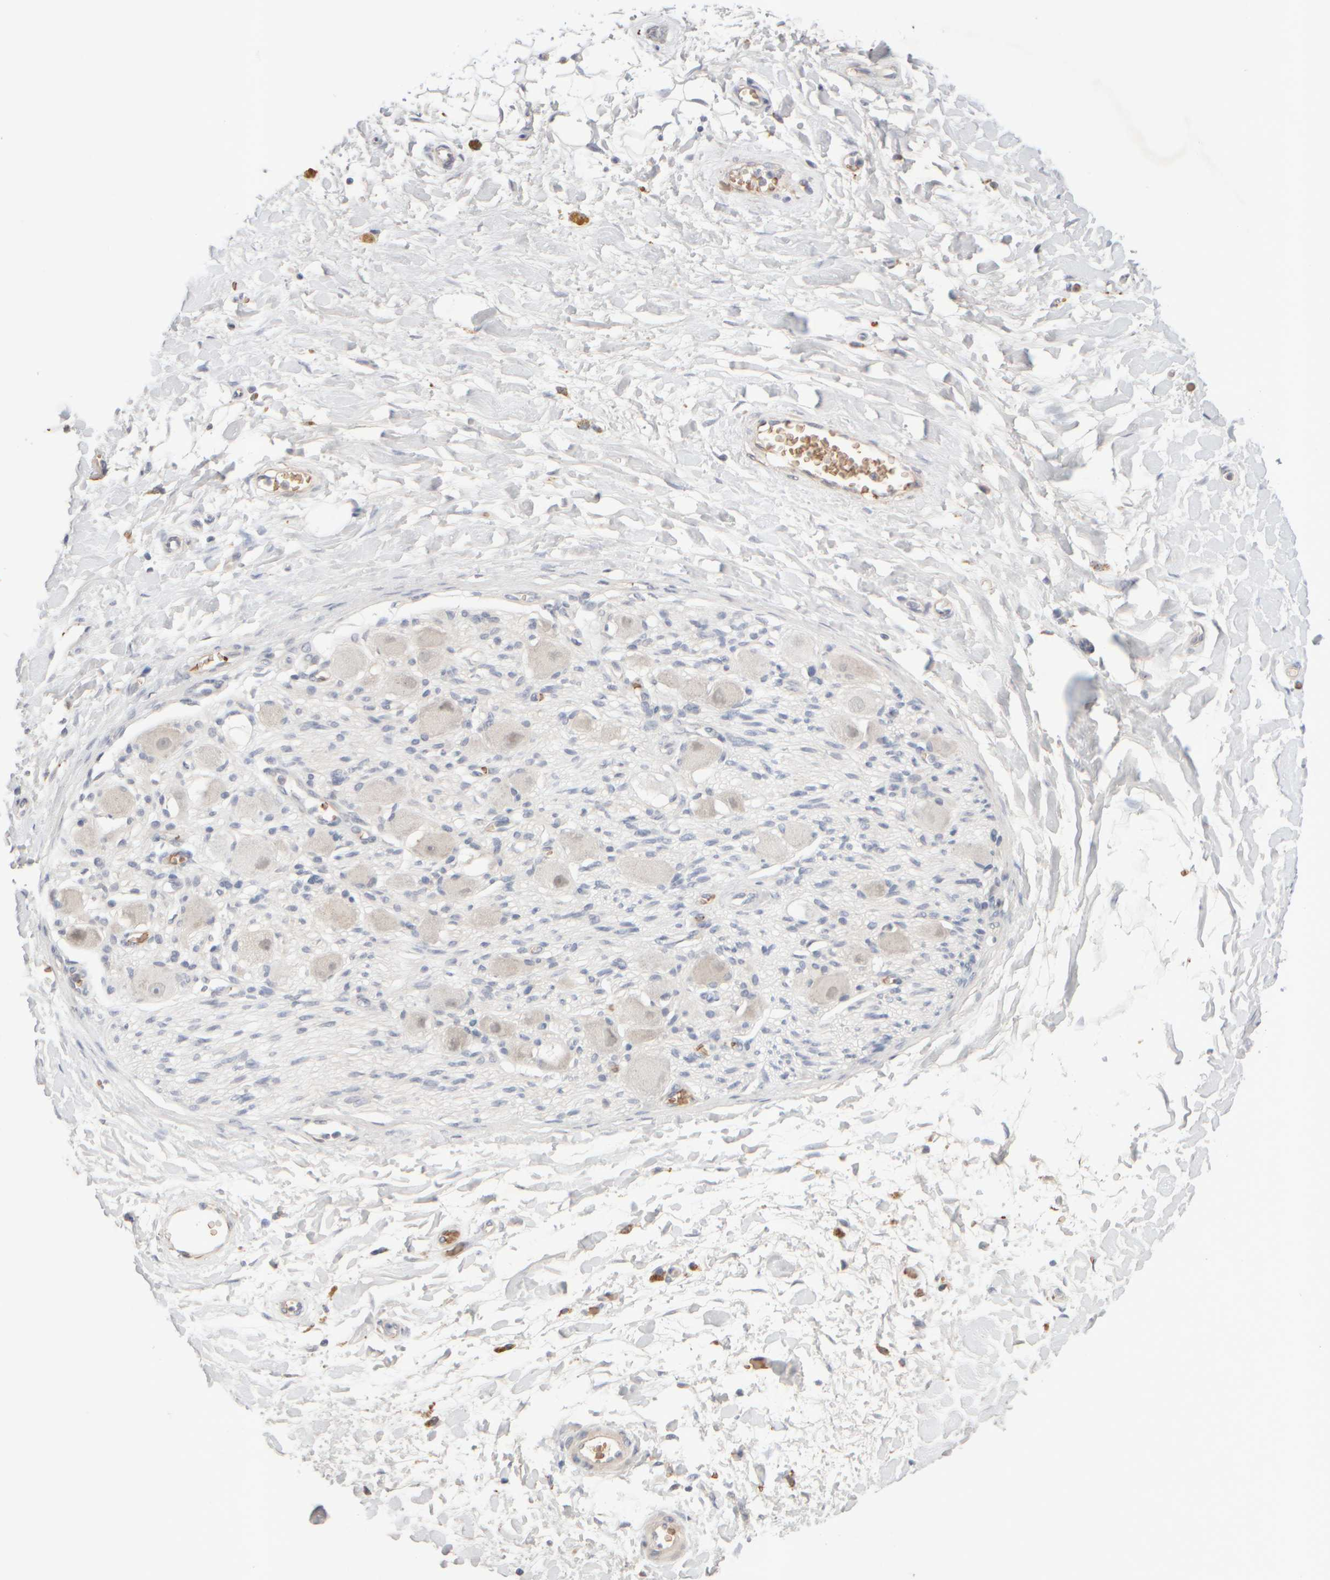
{"staining": {"intensity": "negative", "quantity": "none", "location": "none"}, "tissue": "adipose tissue", "cell_type": "Adipocytes", "image_type": "normal", "snomed": [{"axis": "morphology", "description": "Normal tissue, NOS"}, {"axis": "topography", "description": "Kidney"}, {"axis": "topography", "description": "Peripheral nerve tissue"}], "caption": "This photomicrograph is of normal adipose tissue stained with immunohistochemistry to label a protein in brown with the nuclei are counter-stained blue. There is no positivity in adipocytes. (Immunohistochemistry (ihc), brightfield microscopy, high magnification).", "gene": "MST1", "patient": {"sex": "male", "age": 7}}